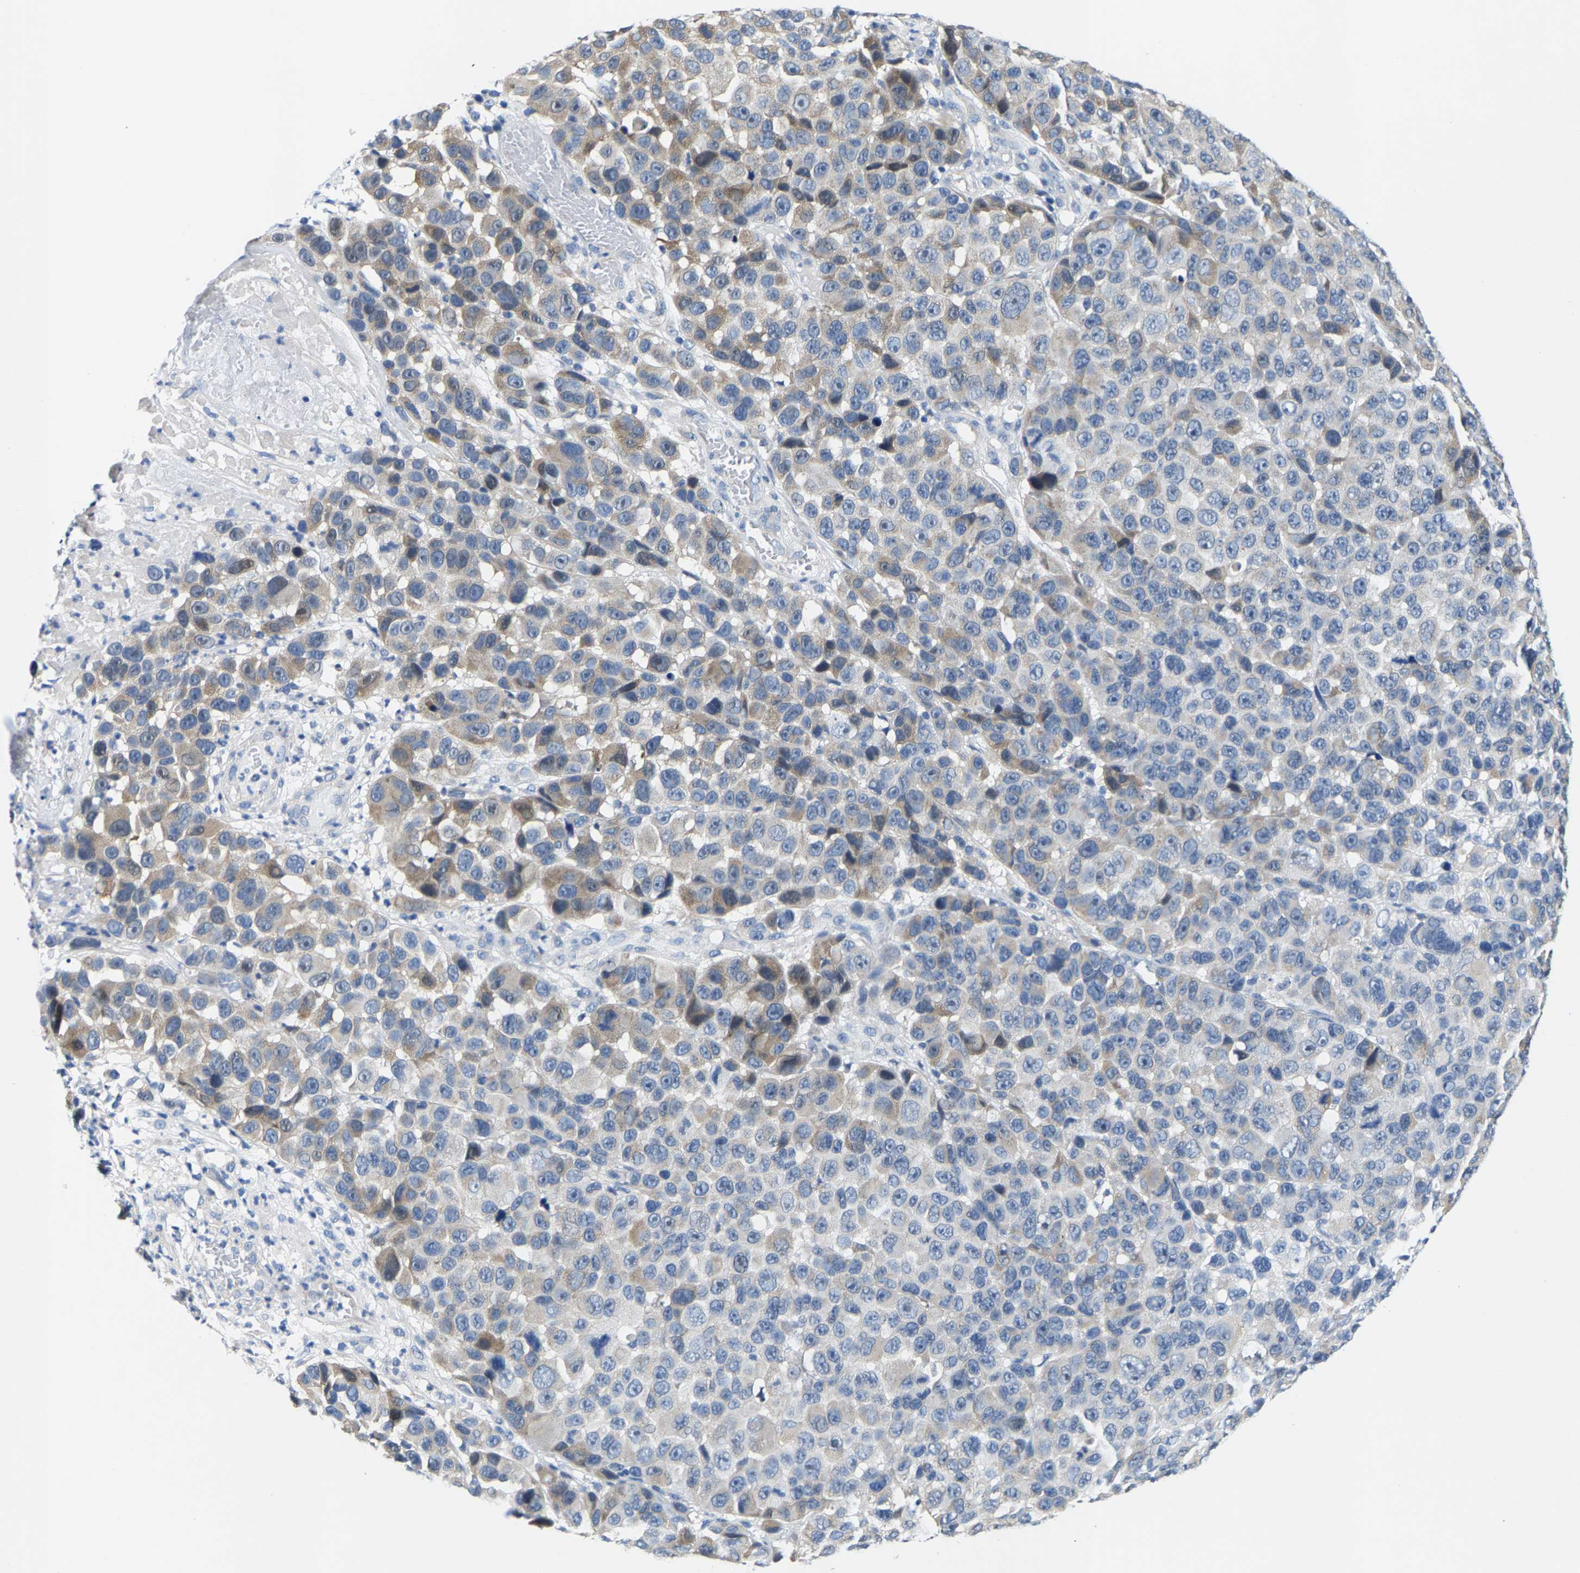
{"staining": {"intensity": "moderate", "quantity": "25%-75%", "location": "cytoplasmic/membranous"}, "tissue": "melanoma", "cell_type": "Tumor cells", "image_type": "cancer", "snomed": [{"axis": "morphology", "description": "Malignant melanoma, NOS"}, {"axis": "topography", "description": "Skin"}], "caption": "Immunohistochemistry (IHC) histopathology image of neoplastic tissue: human malignant melanoma stained using IHC reveals medium levels of moderate protein expression localized specifically in the cytoplasmic/membranous of tumor cells, appearing as a cytoplasmic/membranous brown color.", "gene": "KLHL1", "patient": {"sex": "male", "age": 53}}